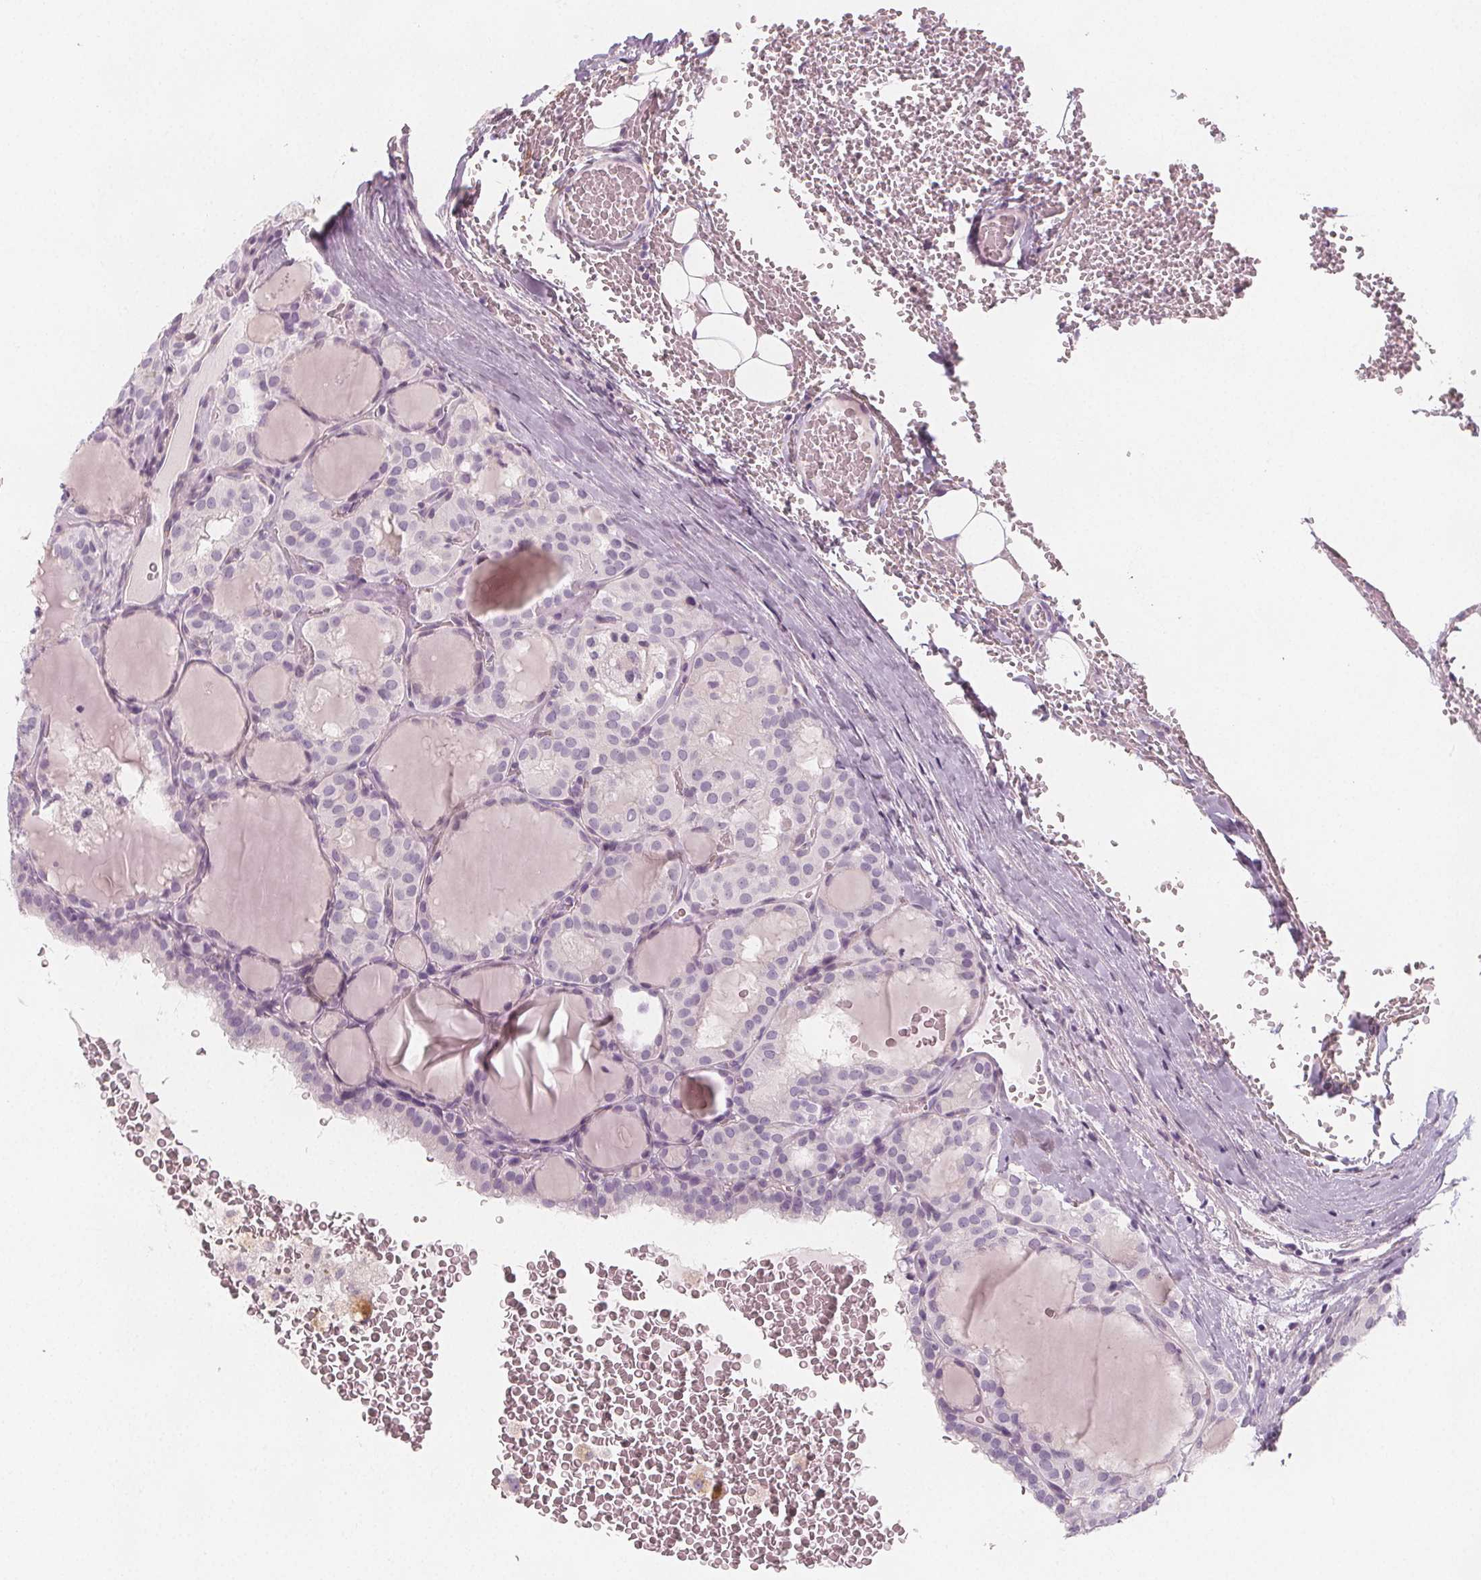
{"staining": {"intensity": "negative", "quantity": "none", "location": "none"}, "tissue": "thyroid cancer", "cell_type": "Tumor cells", "image_type": "cancer", "snomed": [{"axis": "morphology", "description": "Papillary adenocarcinoma, NOS"}, {"axis": "topography", "description": "Thyroid gland"}], "caption": "Immunohistochemical staining of human thyroid papillary adenocarcinoma displays no significant expression in tumor cells. (DAB immunohistochemistry (IHC) visualized using brightfield microscopy, high magnification).", "gene": "MAP1A", "patient": {"sex": "male", "age": 20}}